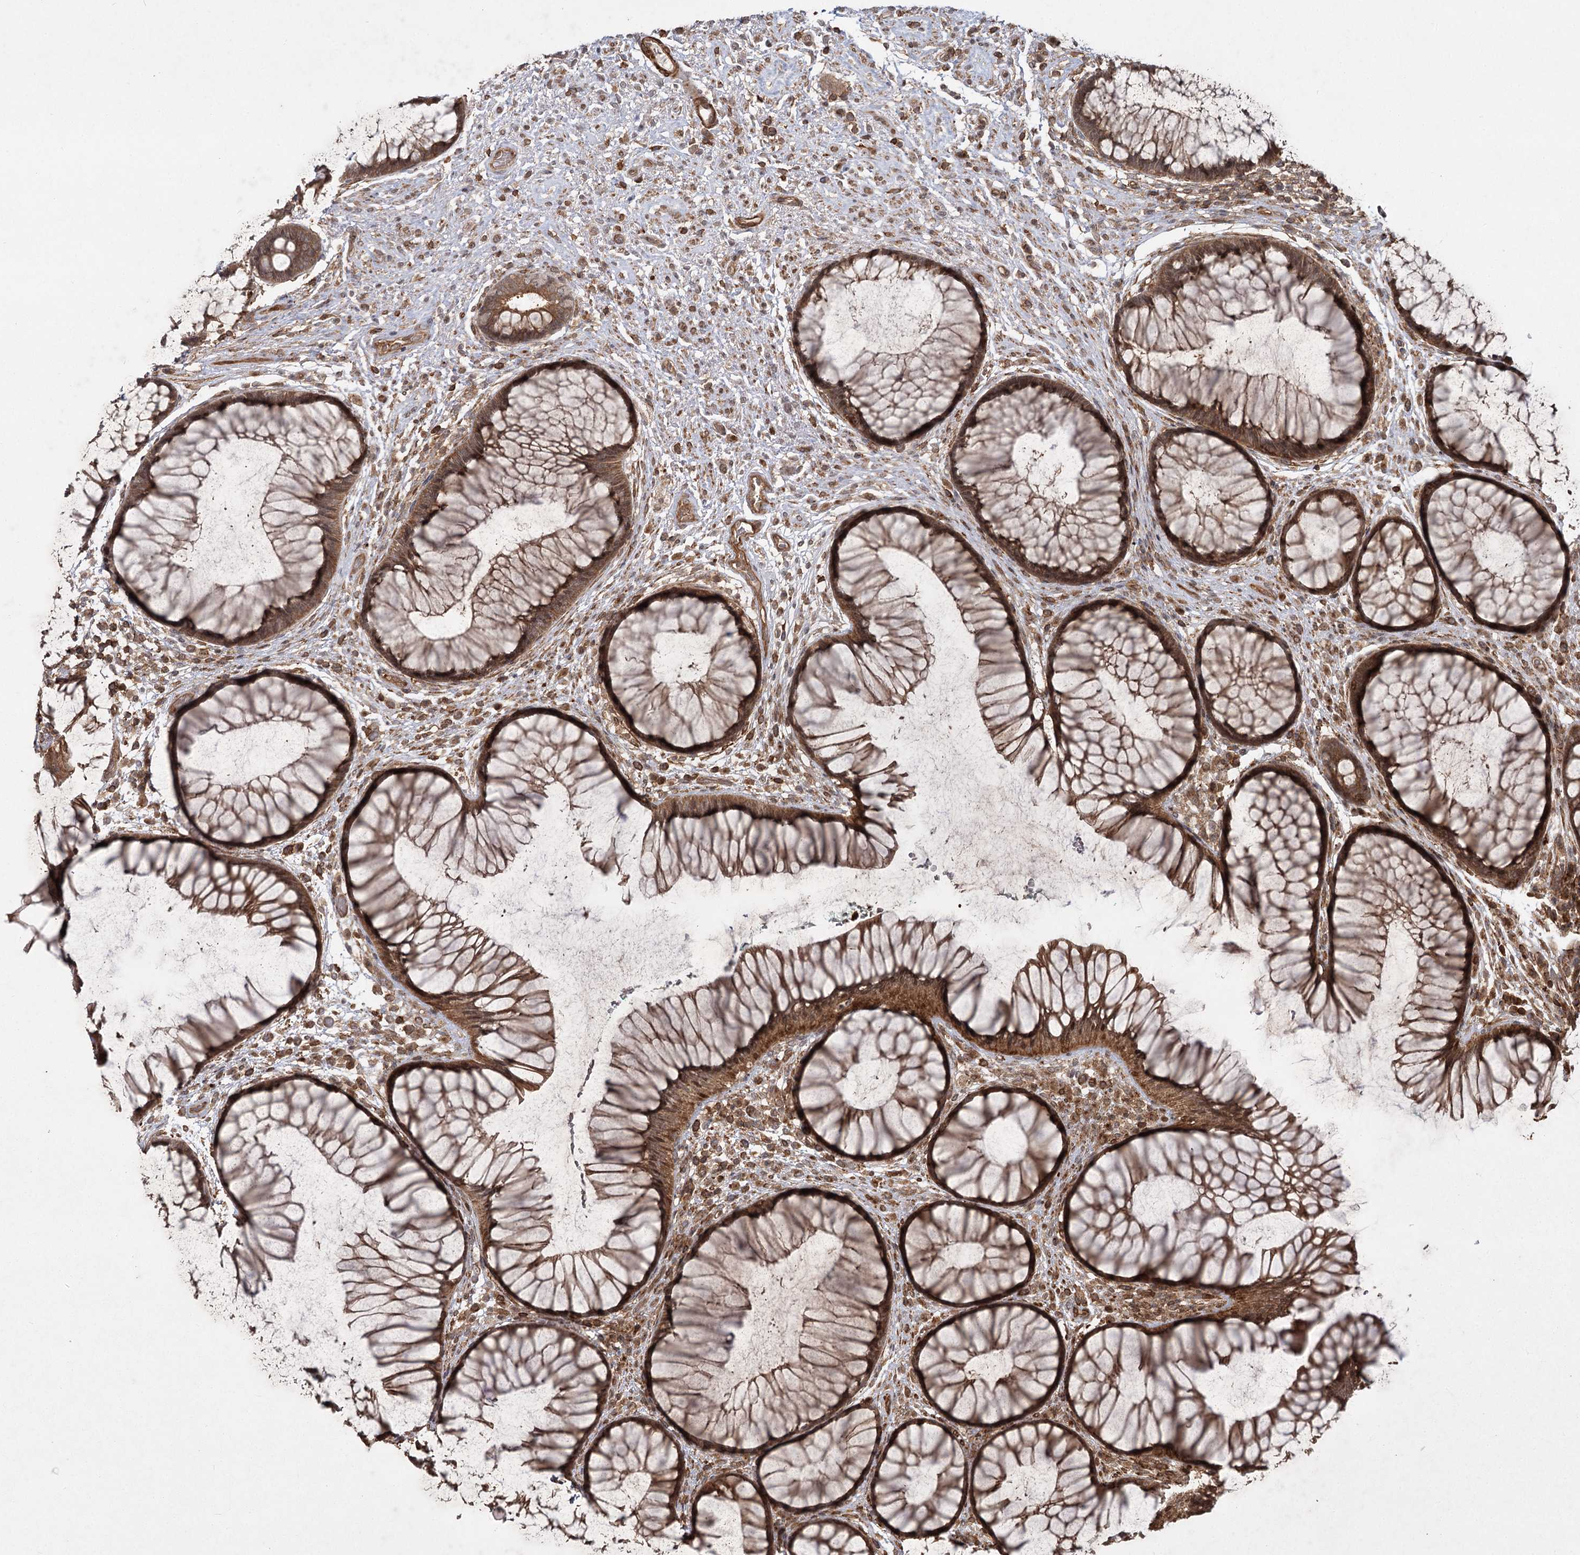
{"staining": {"intensity": "strong", "quantity": ">75%", "location": "cytoplasmic/membranous"}, "tissue": "rectum", "cell_type": "Glandular cells", "image_type": "normal", "snomed": [{"axis": "morphology", "description": "Normal tissue, NOS"}, {"axis": "topography", "description": "Rectum"}], "caption": "Immunohistochemistry (IHC) image of unremarkable rectum: rectum stained using IHC demonstrates high levels of strong protein expression localized specifically in the cytoplasmic/membranous of glandular cells, appearing as a cytoplasmic/membranous brown color.", "gene": "MDFIC", "patient": {"sex": "male", "age": 51}}